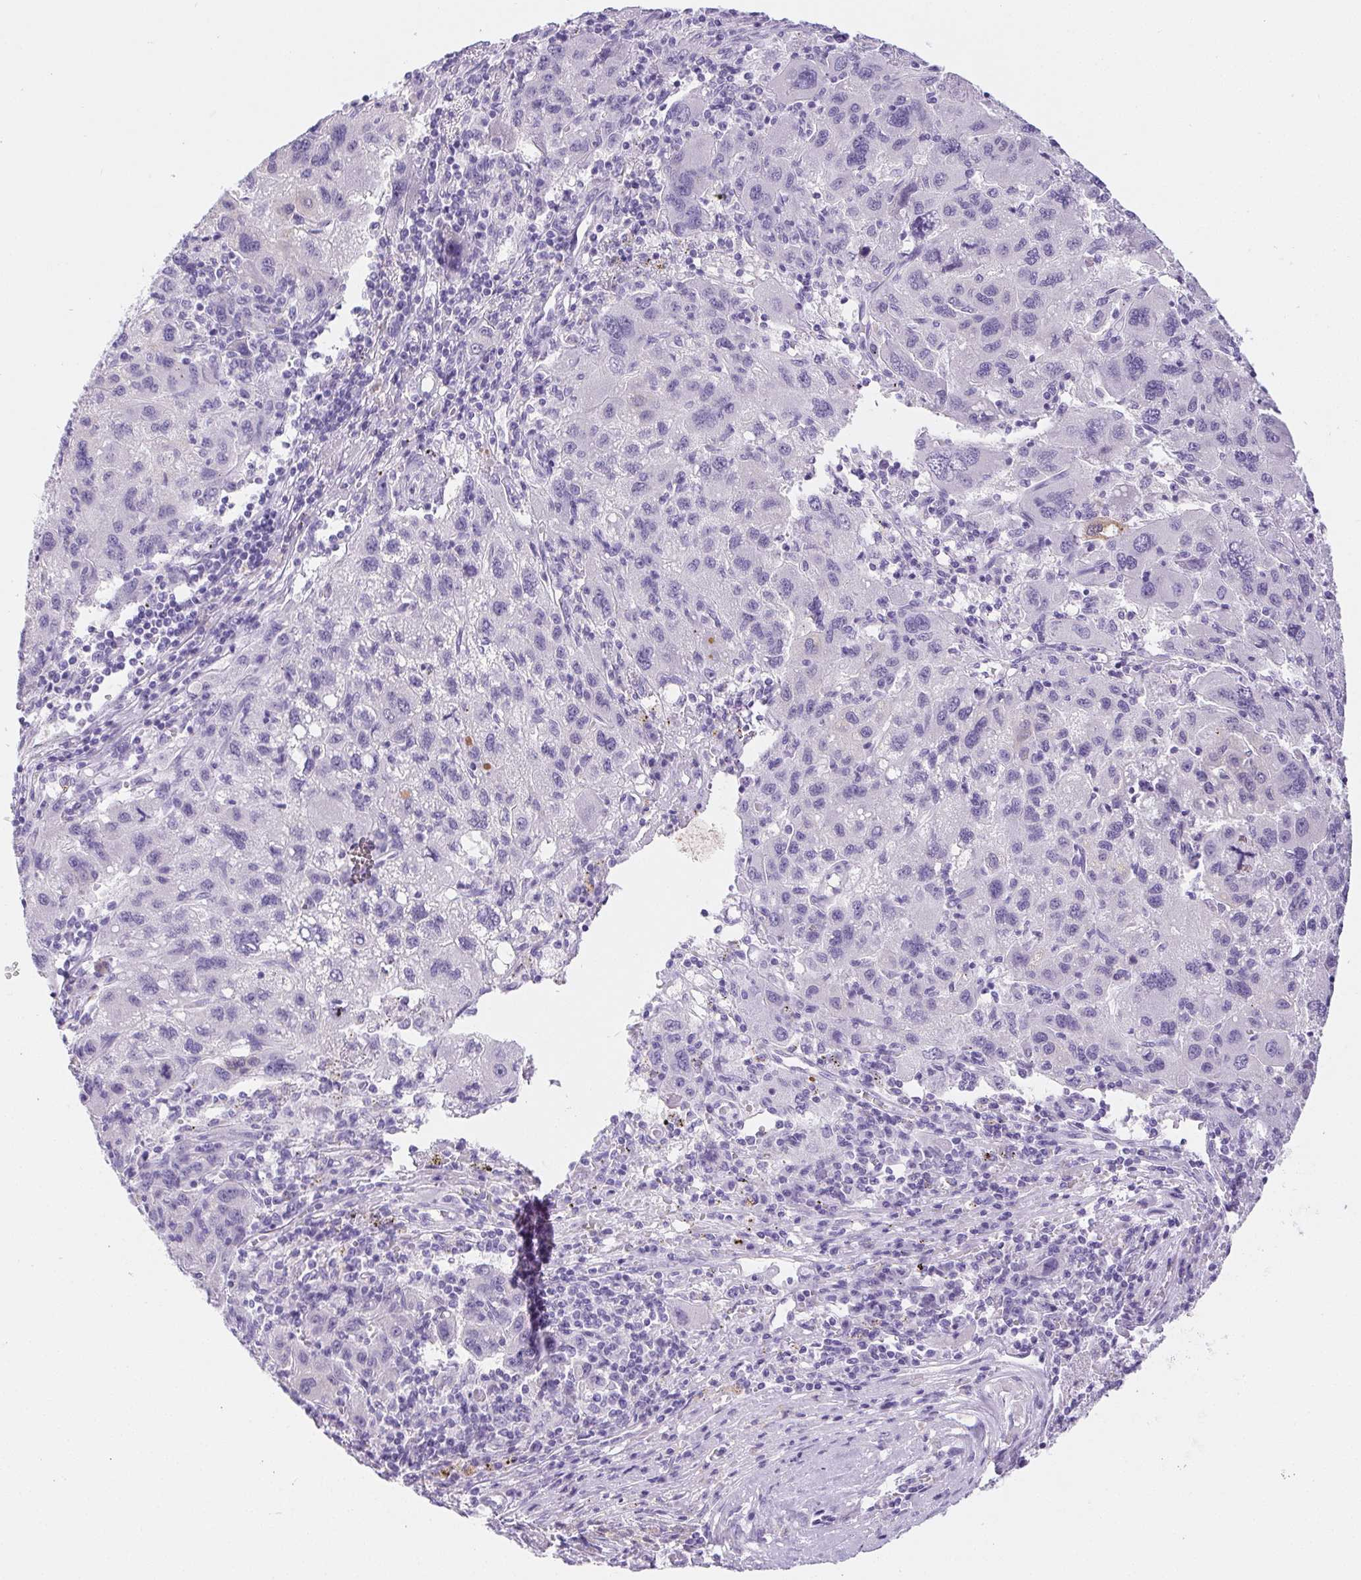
{"staining": {"intensity": "negative", "quantity": "none", "location": "none"}, "tissue": "liver cancer", "cell_type": "Tumor cells", "image_type": "cancer", "snomed": [{"axis": "morphology", "description": "Carcinoma, Hepatocellular, NOS"}, {"axis": "topography", "description": "Liver"}], "caption": "This photomicrograph is of hepatocellular carcinoma (liver) stained with immunohistochemistry to label a protein in brown with the nuclei are counter-stained blue. There is no positivity in tumor cells.", "gene": "PNLIP", "patient": {"sex": "female", "age": 77}}